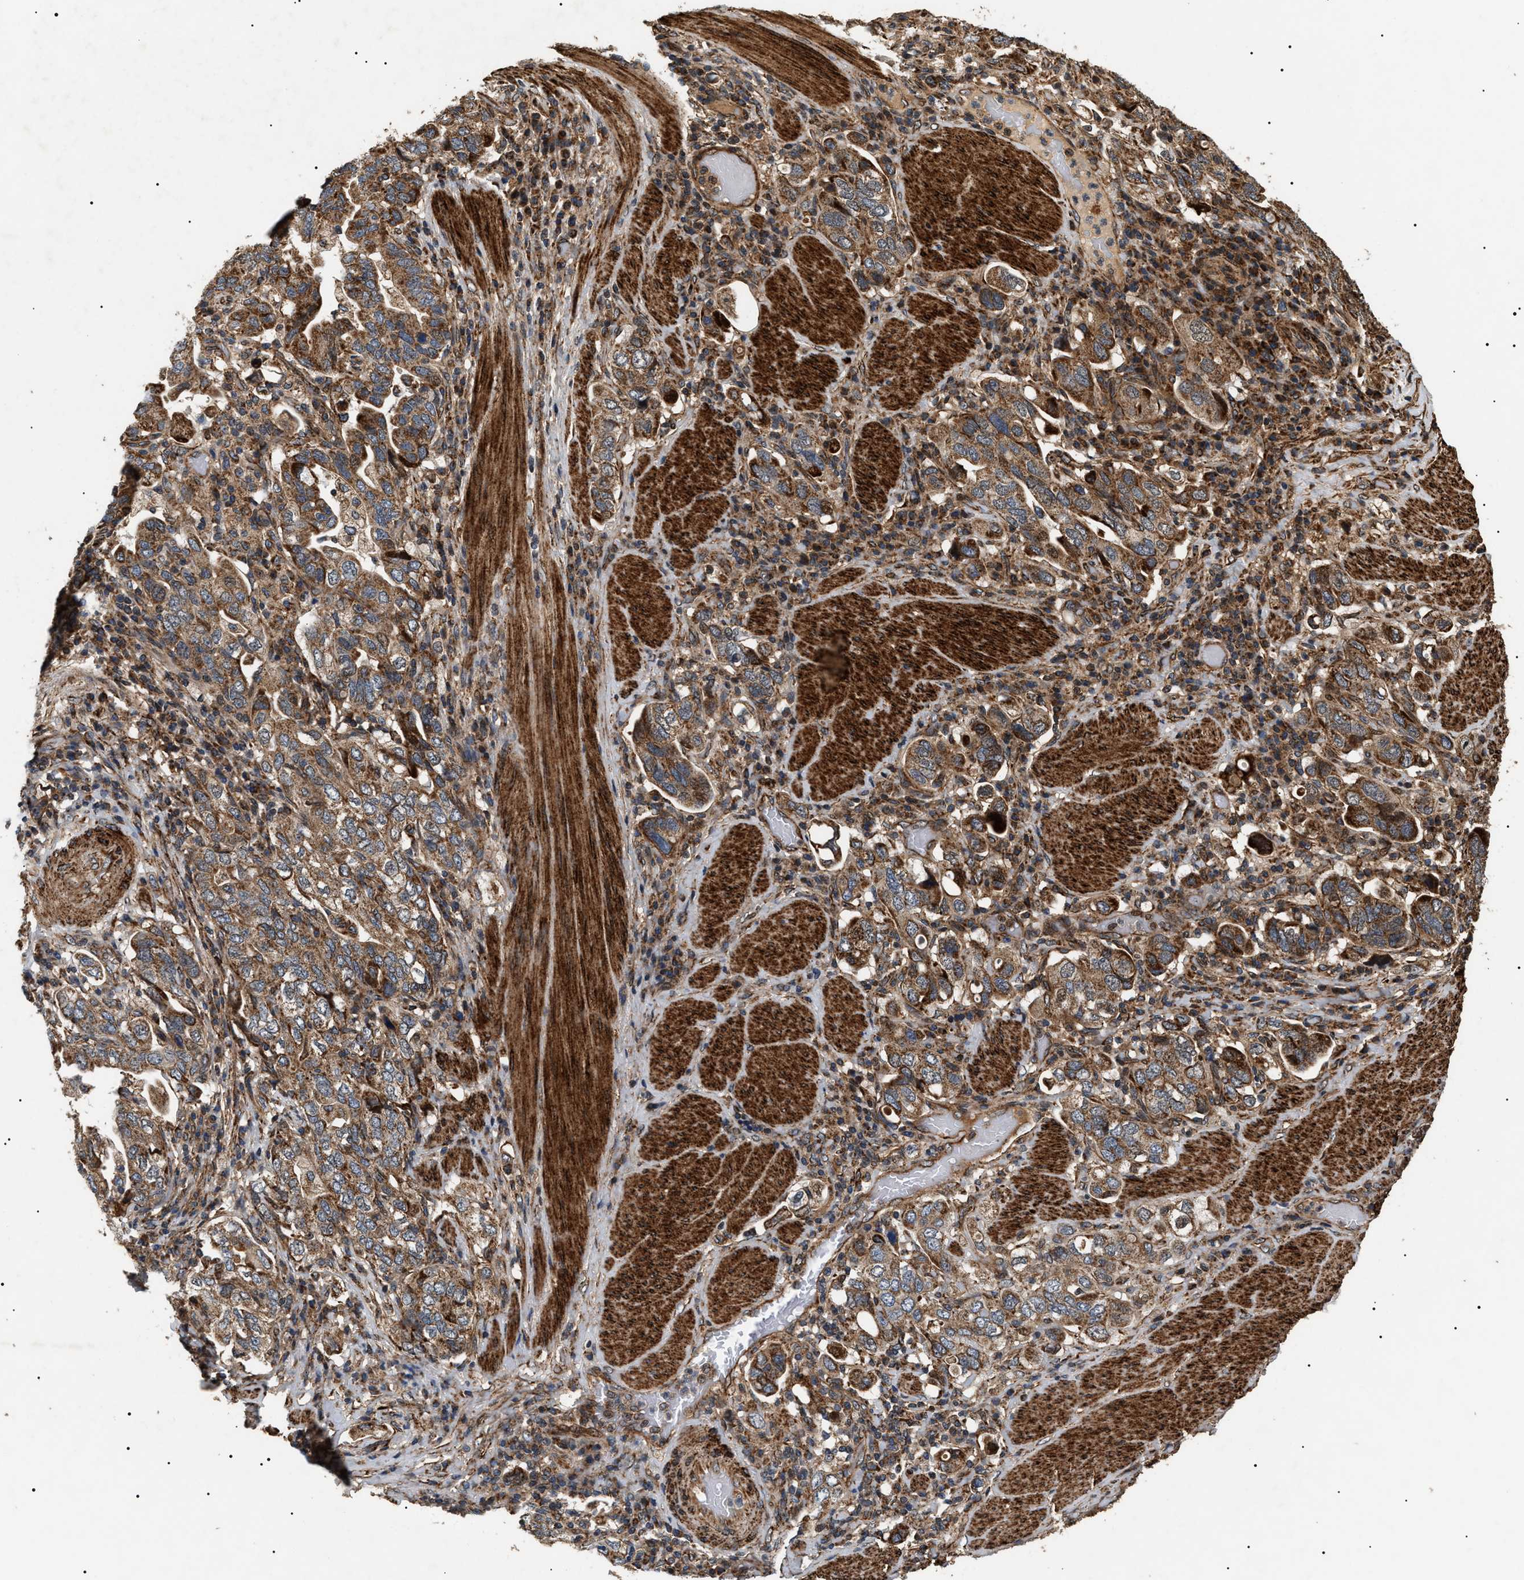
{"staining": {"intensity": "moderate", "quantity": ">75%", "location": "cytoplasmic/membranous"}, "tissue": "stomach cancer", "cell_type": "Tumor cells", "image_type": "cancer", "snomed": [{"axis": "morphology", "description": "Adenocarcinoma, NOS"}, {"axis": "topography", "description": "Stomach, upper"}], "caption": "The micrograph shows immunohistochemical staining of adenocarcinoma (stomach). There is moderate cytoplasmic/membranous staining is appreciated in about >75% of tumor cells.", "gene": "ZBTB26", "patient": {"sex": "male", "age": 62}}